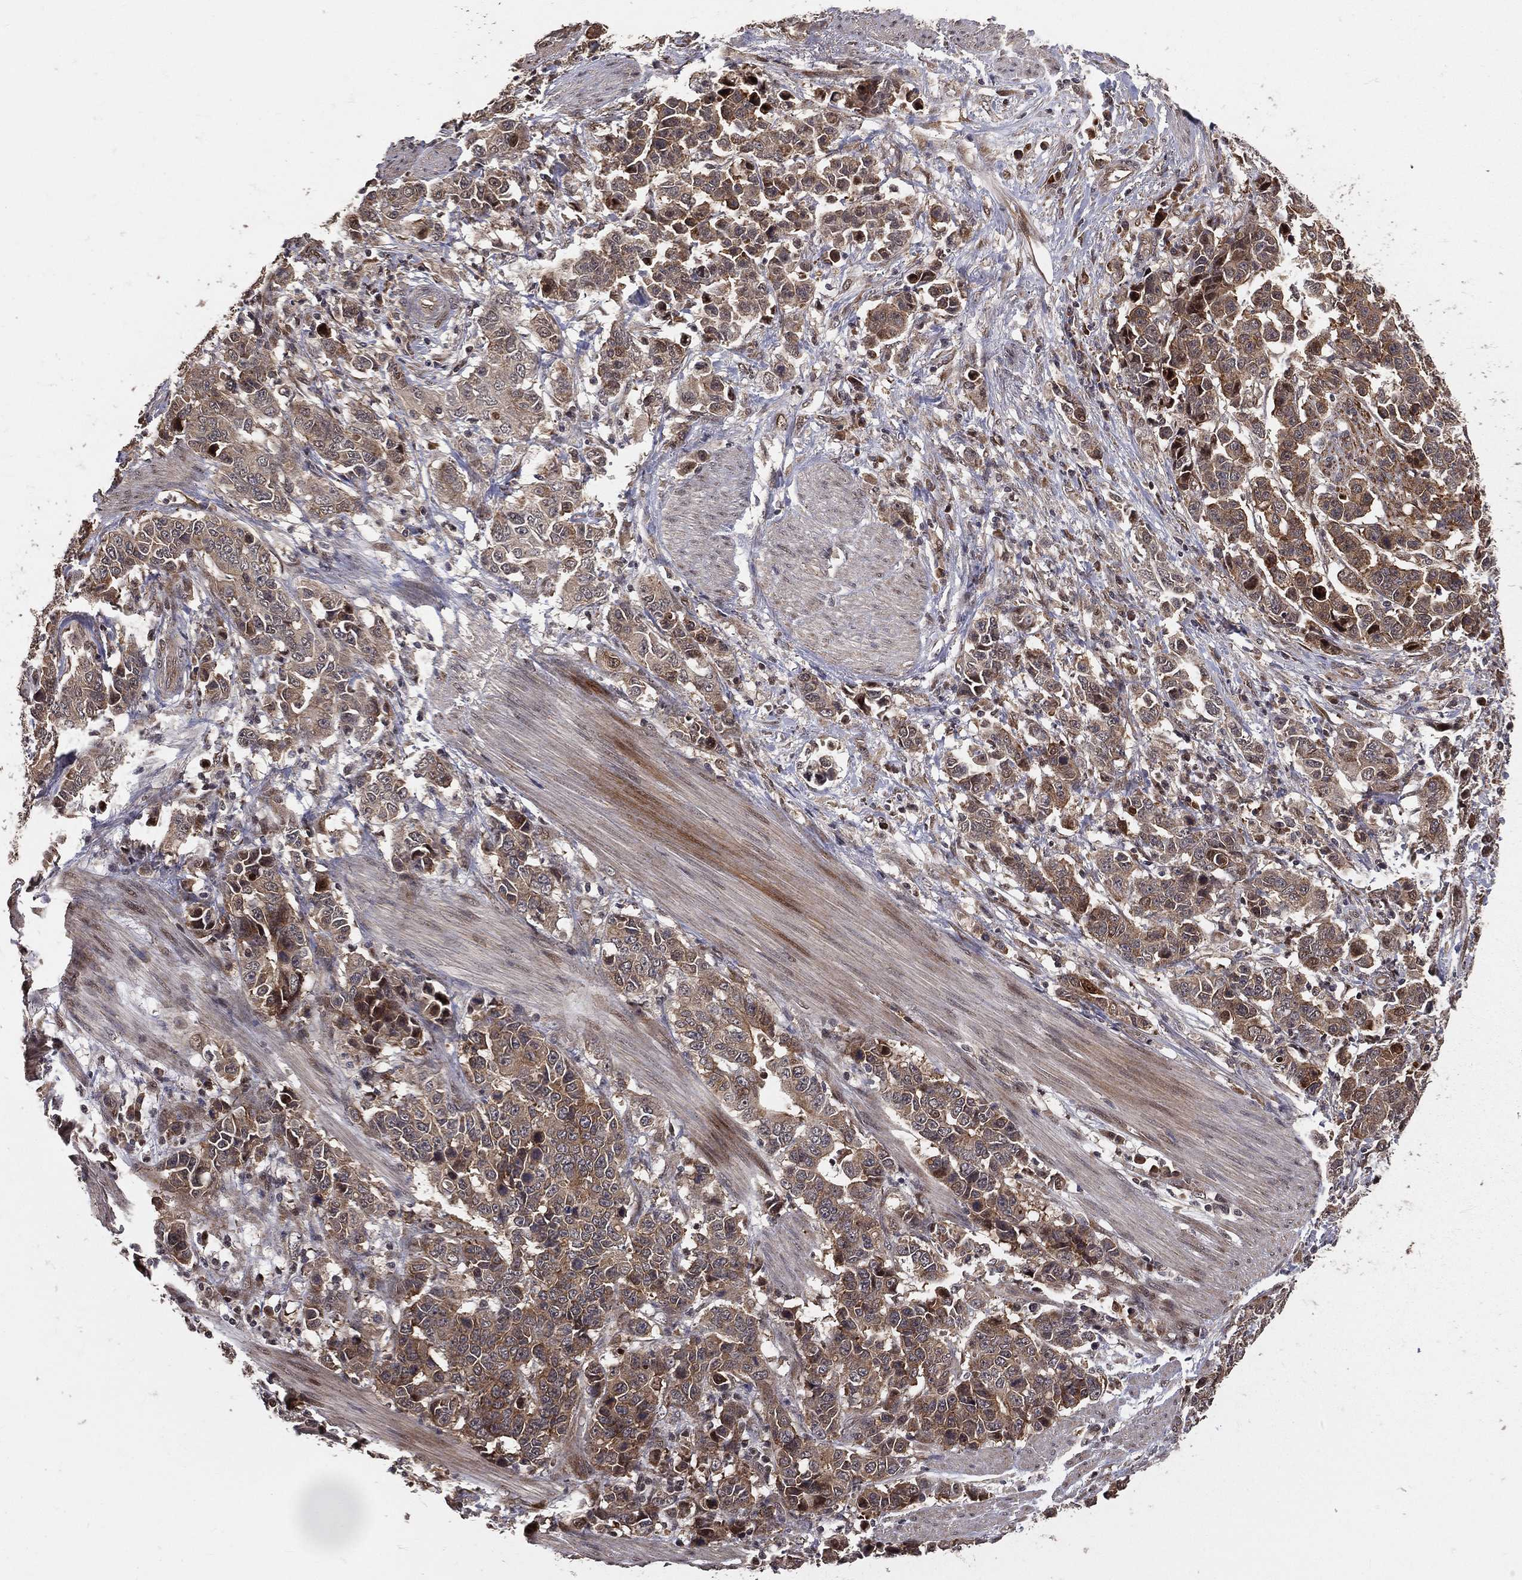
{"staining": {"intensity": "strong", "quantity": "<25%", "location": "cytoplasmic/membranous,nuclear"}, "tissue": "stomach cancer", "cell_type": "Tumor cells", "image_type": "cancer", "snomed": [{"axis": "morphology", "description": "Adenocarcinoma, NOS"}, {"axis": "topography", "description": "Stomach, upper"}], "caption": "IHC micrograph of neoplastic tissue: human stomach cancer stained using IHC exhibits medium levels of strong protein expression localized specifically in the cytoplasmic/membranous and nuclear of tumor cells, appearing as a cytoplasmic/membranous and nuclear brown color.", "gene": "MAPK1", "patient": {"sex": "male", "age": 69}}